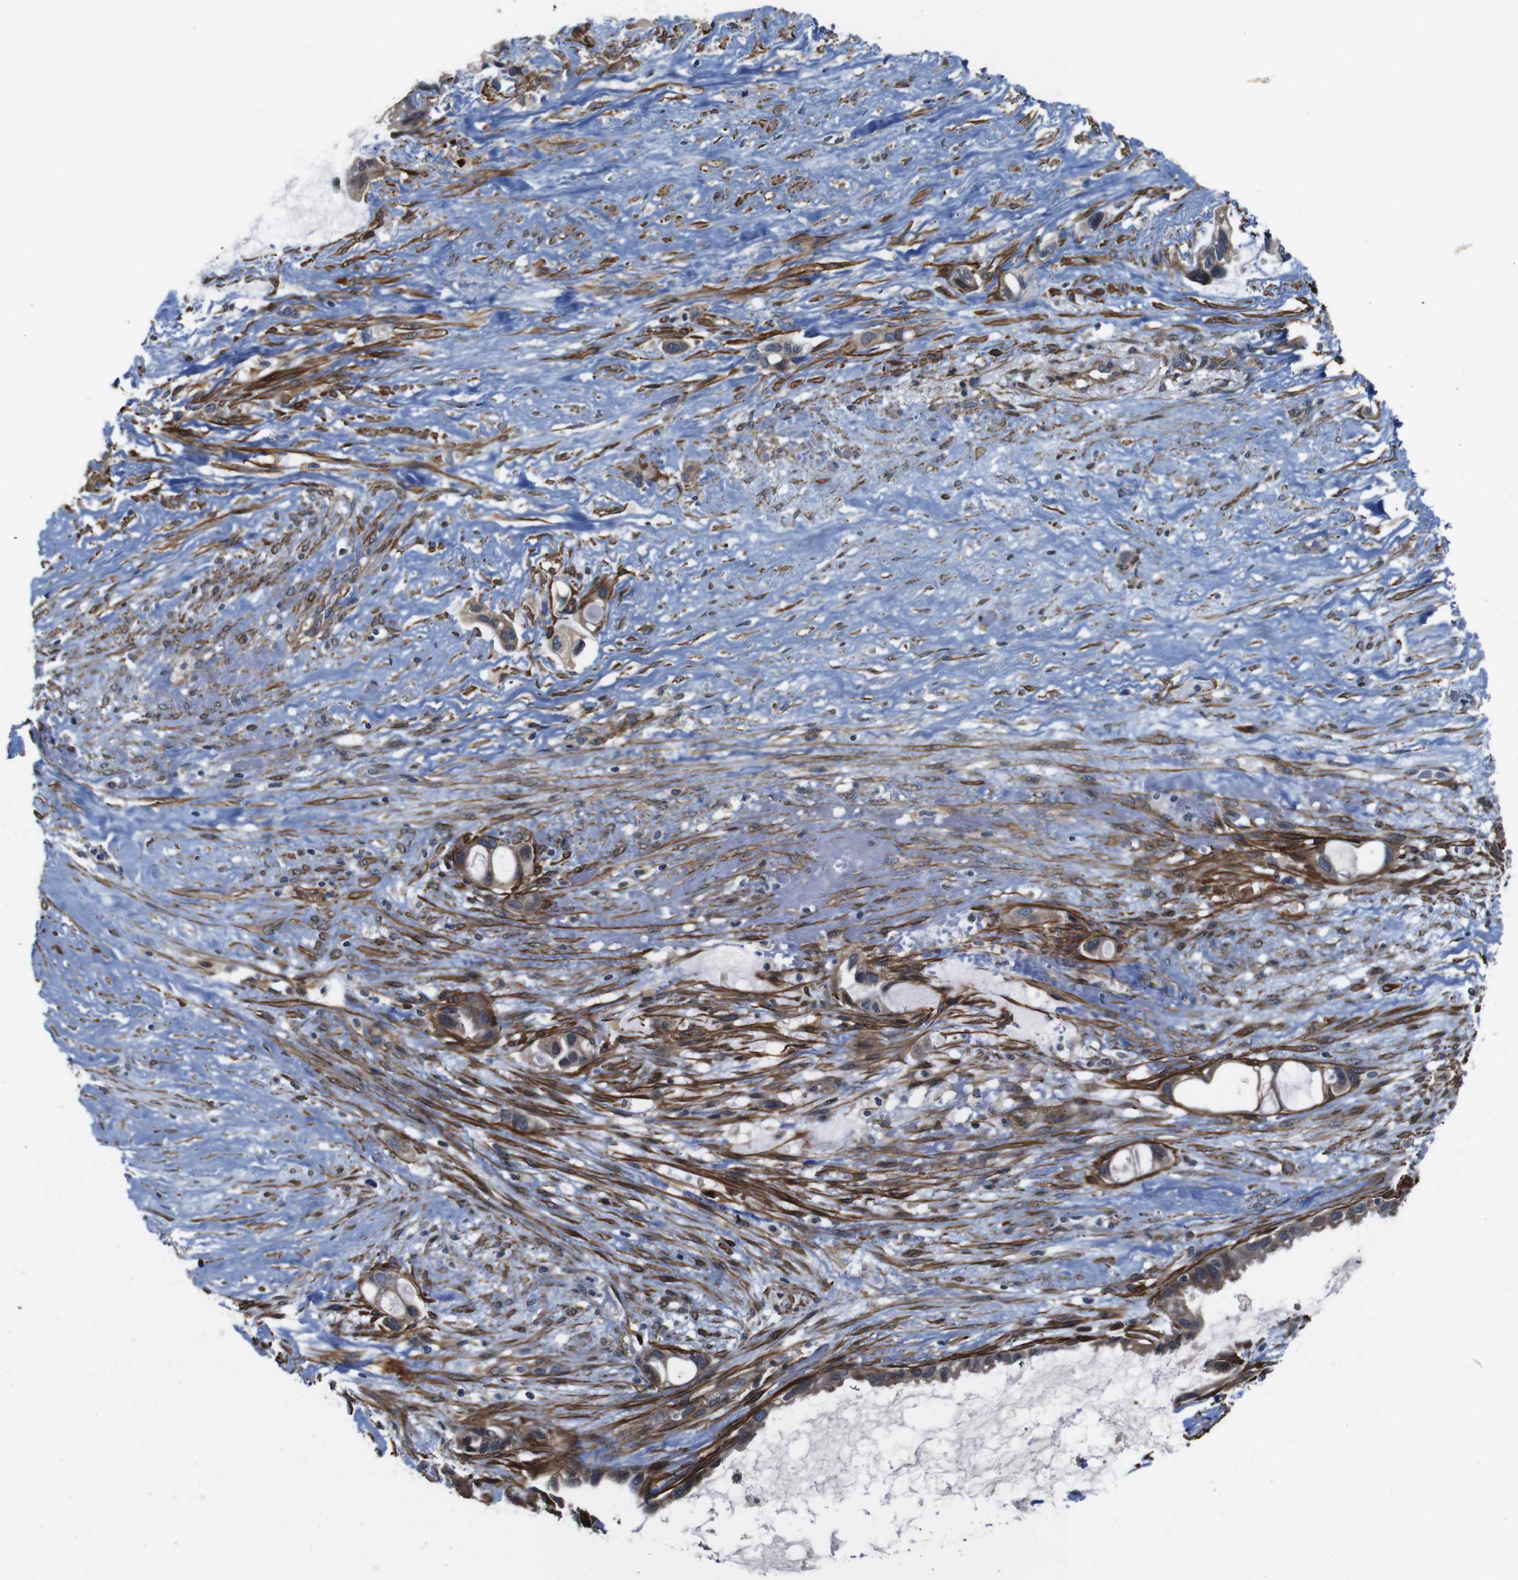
{"staining": {"intensity": "weak", "quantity": ">75%", "location": "cytoplasmic/membranous"}, "tissue": "liver cancer", "cell_type": "Tumor cells", "image_type": "cancer", "snomed": [{"axis": "morphology", "description": "Cholangiocarcinoma"}, {"axis": "topography", "description": "Liver"}], "caption": "Protein staining exhibits weak cytoplasmic/membranous positivity in approximately >75% of tumor cells in liver cancer. (DAB = brown stain, brightfield microscopy at high magnification).", "gene": "GGT7", "patient": {"sex": "female", "age": 65}}